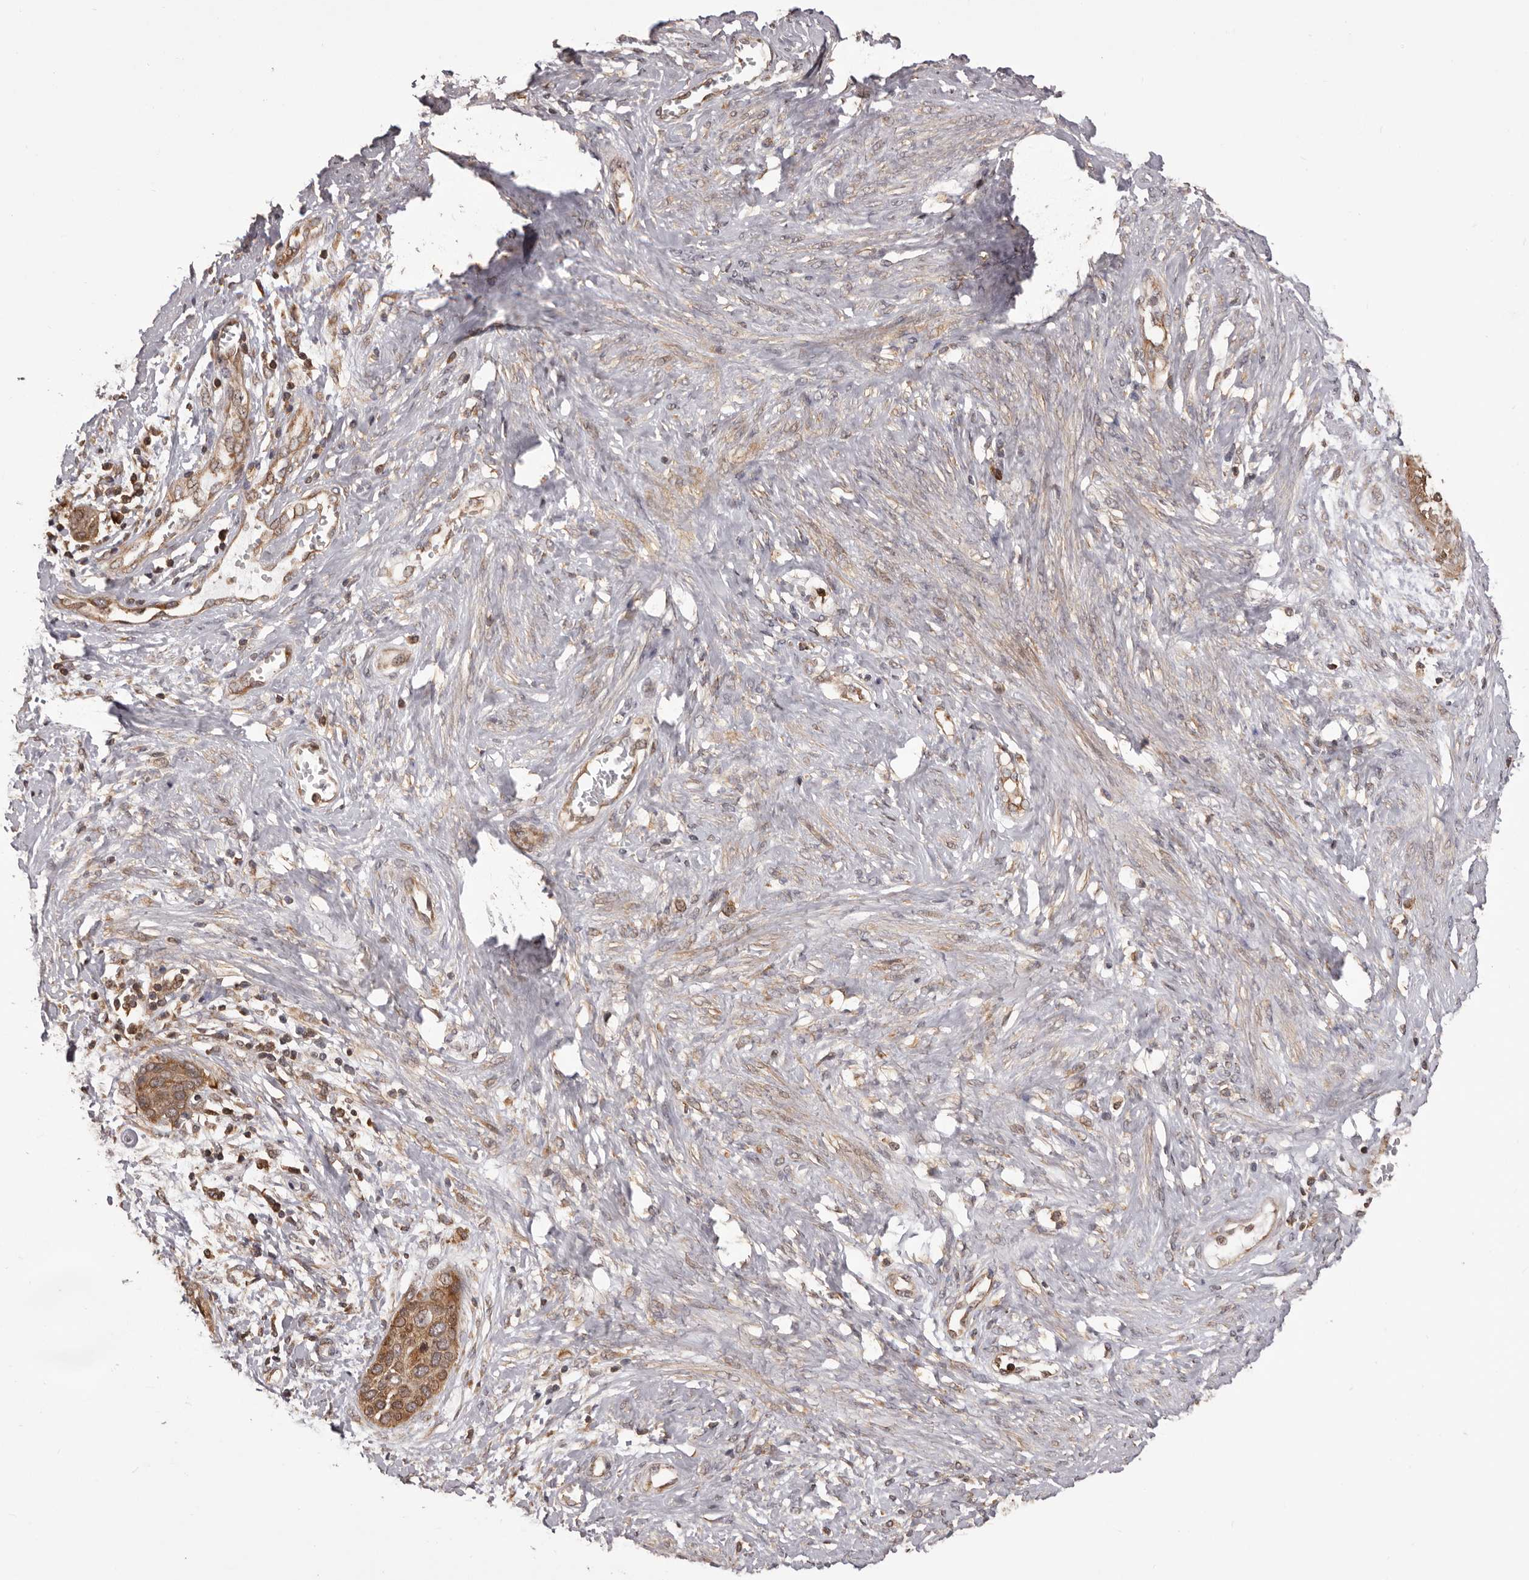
{"staining": {"intensity": "moderate", "quantity": "25%-75%", "location": "cytoplasmic/membranous"}, "tissue": "cervical cancer", "cell_type": "Tumor cells", "image_type": "cancer", "snomed": [{"axis": "morphology", "description": "Squamous cell carcinoma, NOS"}, {"axis": "topography", "description": "Cervix"}], "caption": "The histopathology image displays immunohistochemical staining of cervical squamous cell carcinoma. There is moderate cytoplasmic/membranous staining is seen in about 25%-75% of tumor cells.", "gene": "HBS1L", "patient": {"sex": "female", "age": 37}}